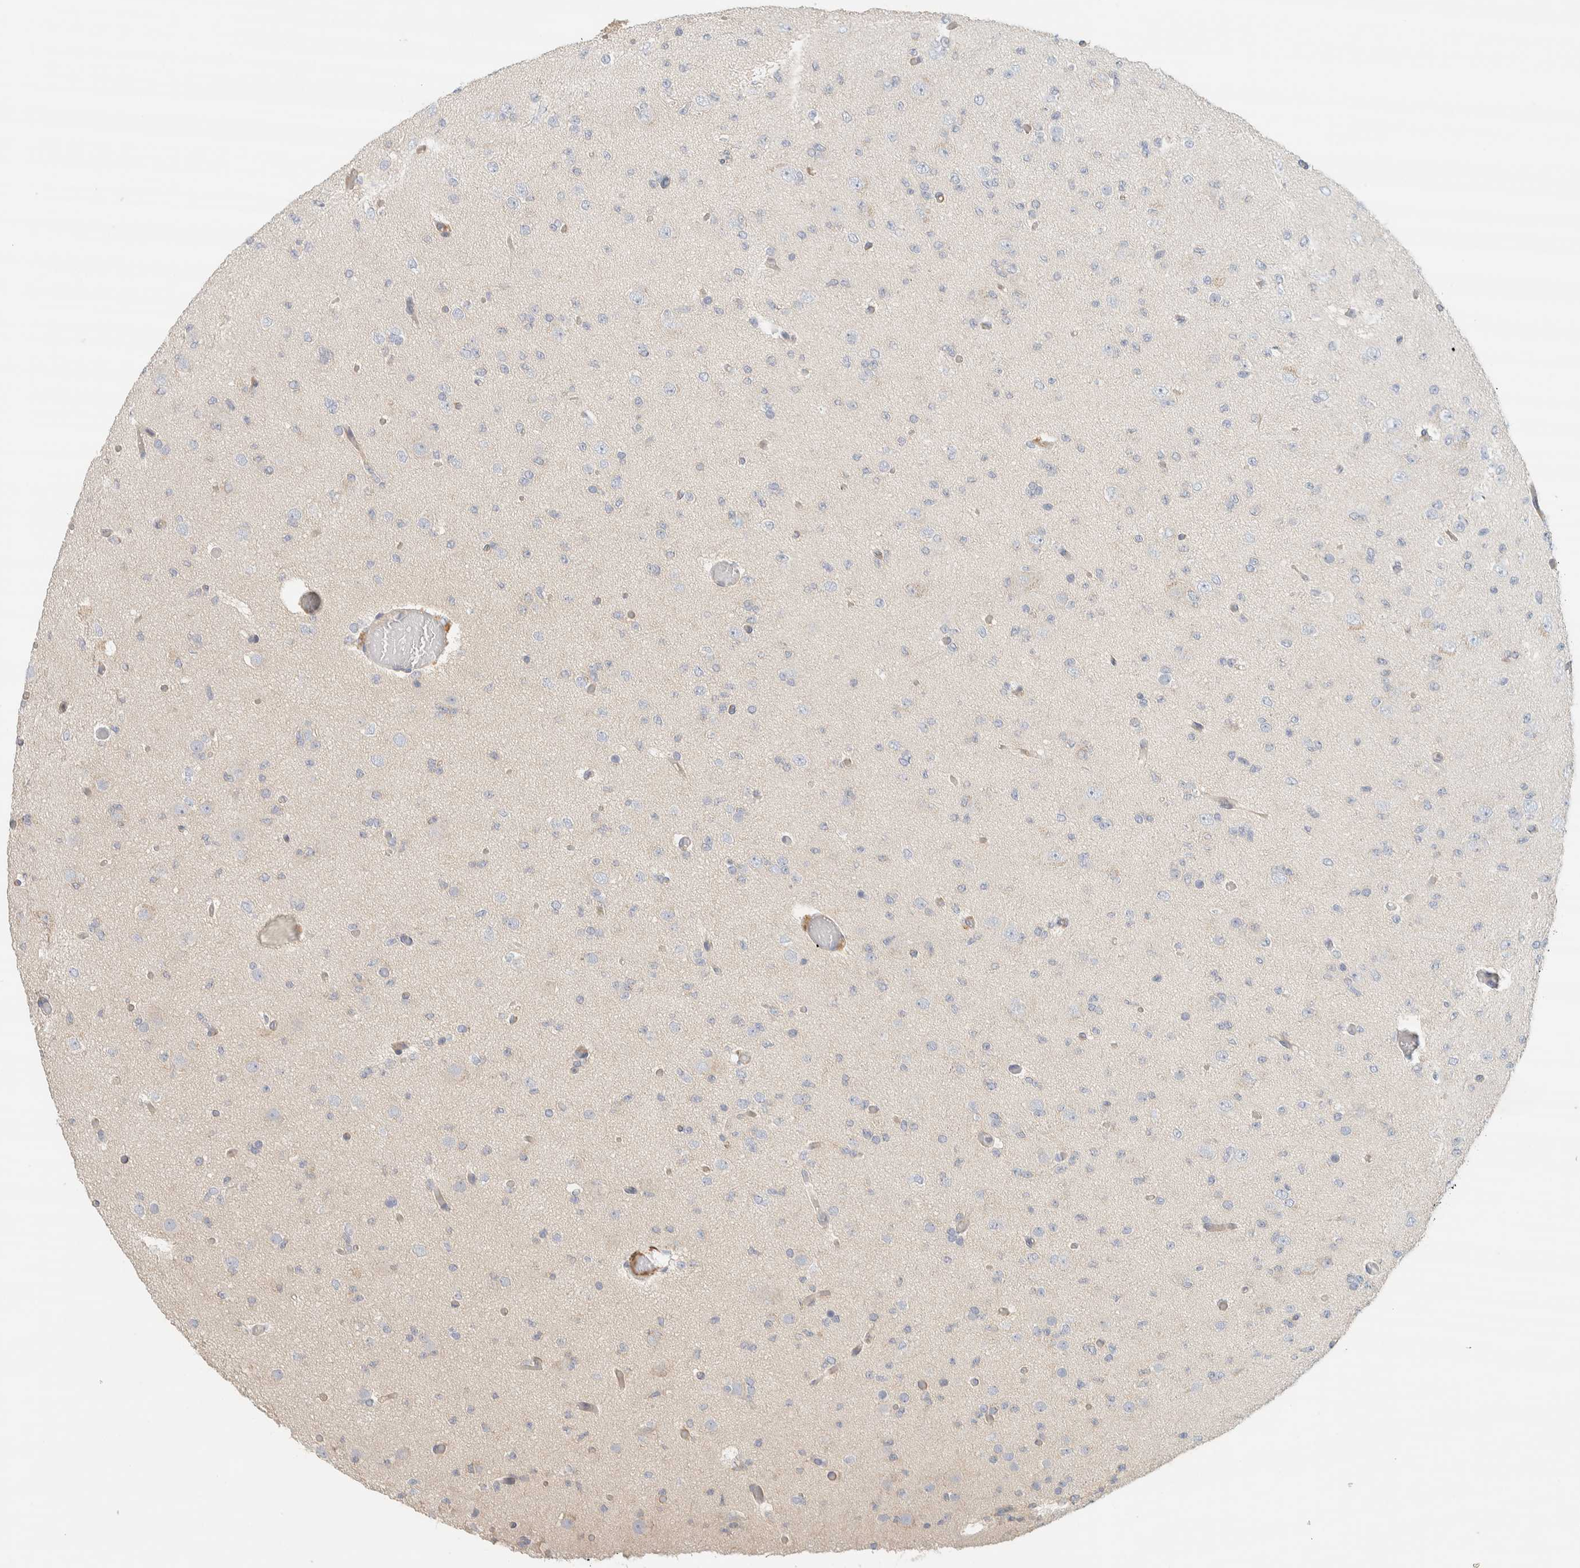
{"staining": {"intensity": "negative", "quantity": "none", "location": "none"}, "tissue": "glioma", "cell_type": "Tumor cells", "image_type": "cancer", "snomed": [{"axis": "morphology", "description": "Glioma, malignant, Low grade"}, {"axis": "topography", "description": "Brain"}], "caption": "The histopathology image displays no staining of tumor cells in glioma.", "gene": "CDR2", "patient": {"sex": "female", "age": 22}}